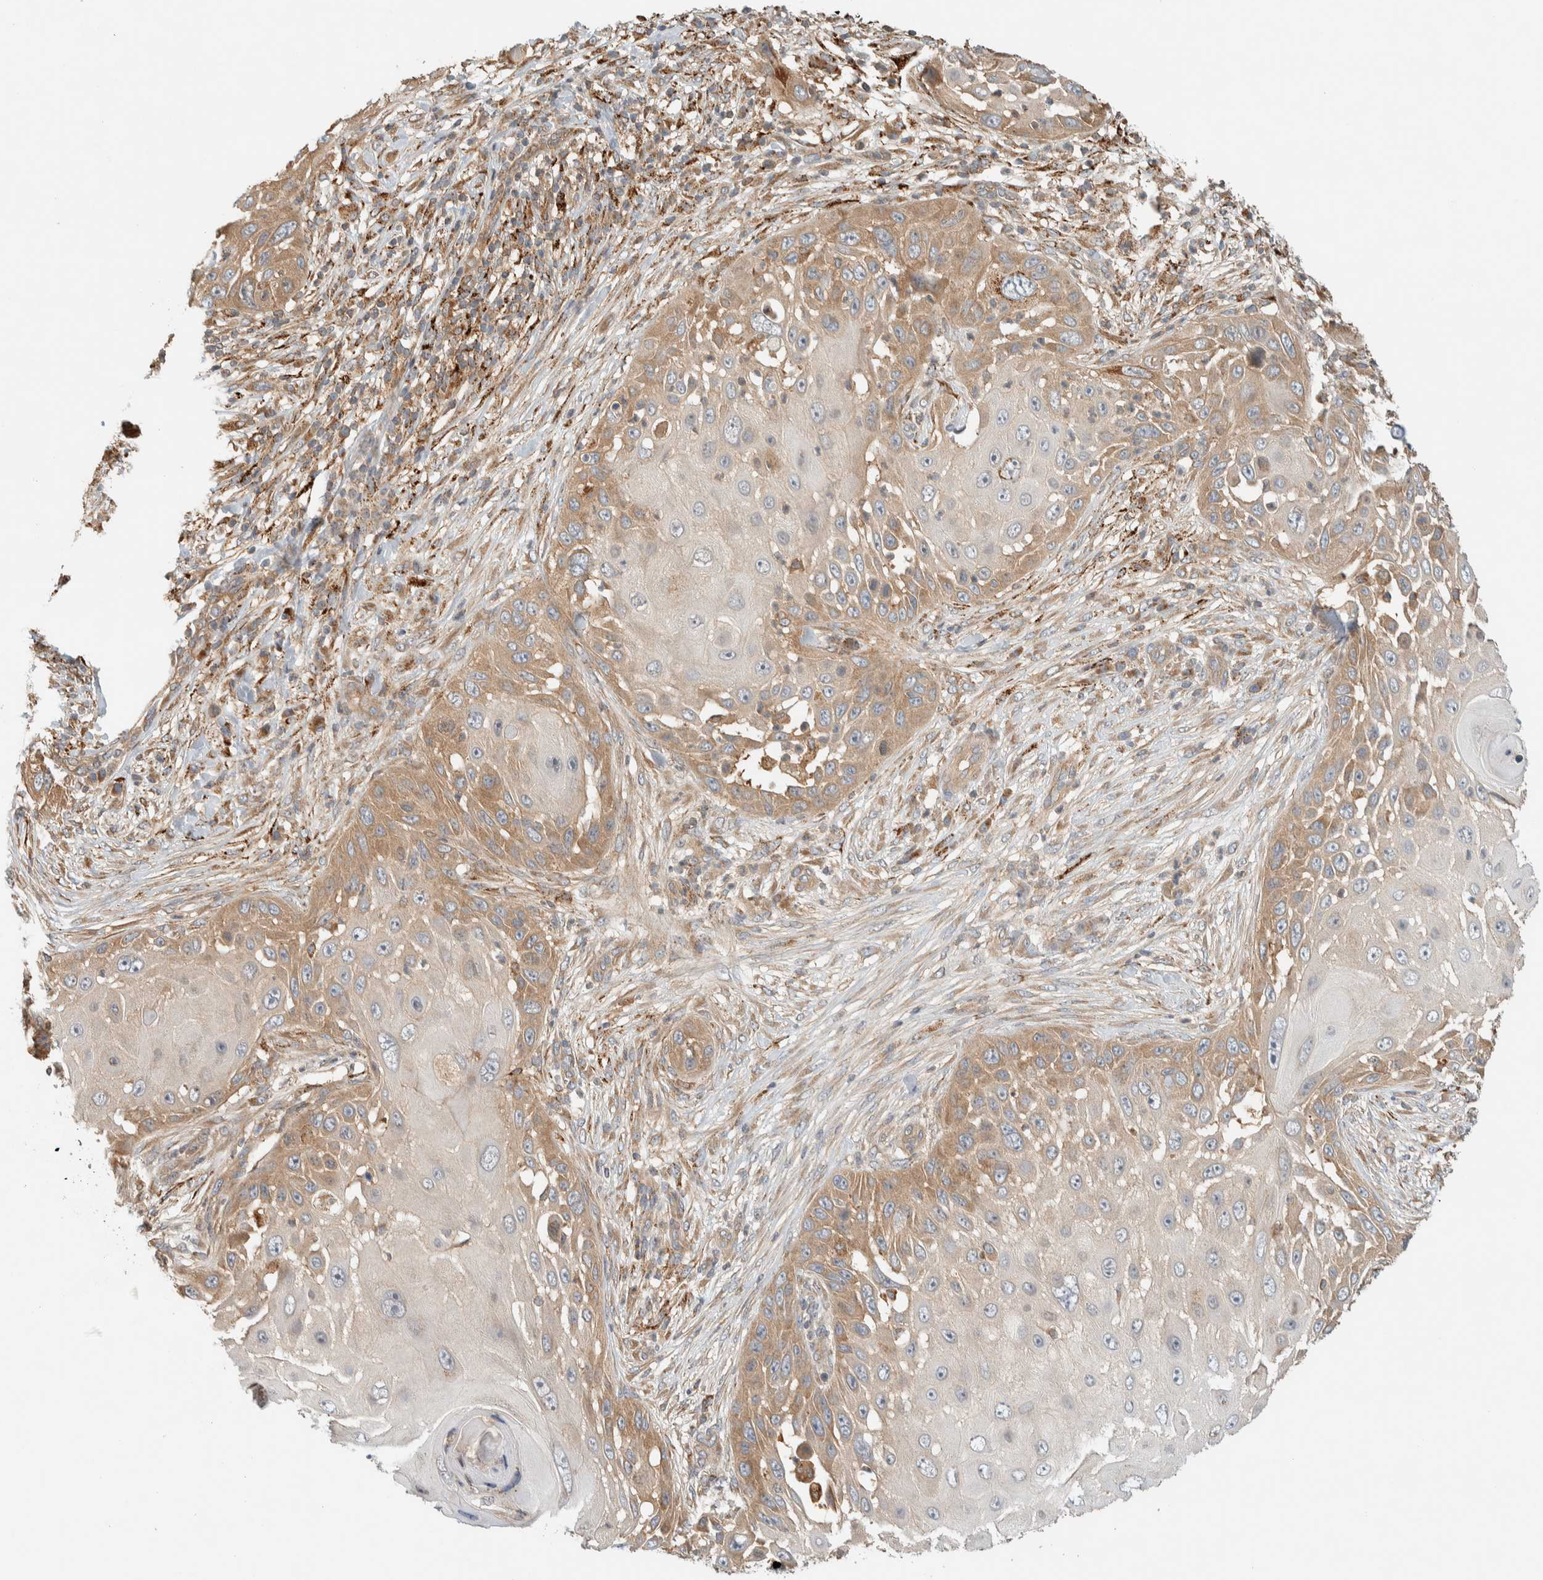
{"staining": {"intensity": "moderate", "quantity": "25%-75%", "location": "cytoplasmic/membranous"}, "tissue": "skin cancer", "cell_type": "Tumor cells", "image_type": "cancer", "snomed": [{"axis": "morphology", "description": "Squamous cell carcinoma, NOS"}, {"axis": "topography", "description": "Skin"}], "caption": "An image of human squamous cell carcinoma (skin) stained for a protein displays moderate cytoplasmic/membranous brown staining in tumor cells.", "gene": "FAM167A", "patient": {"sex": "female", "age": 44}}